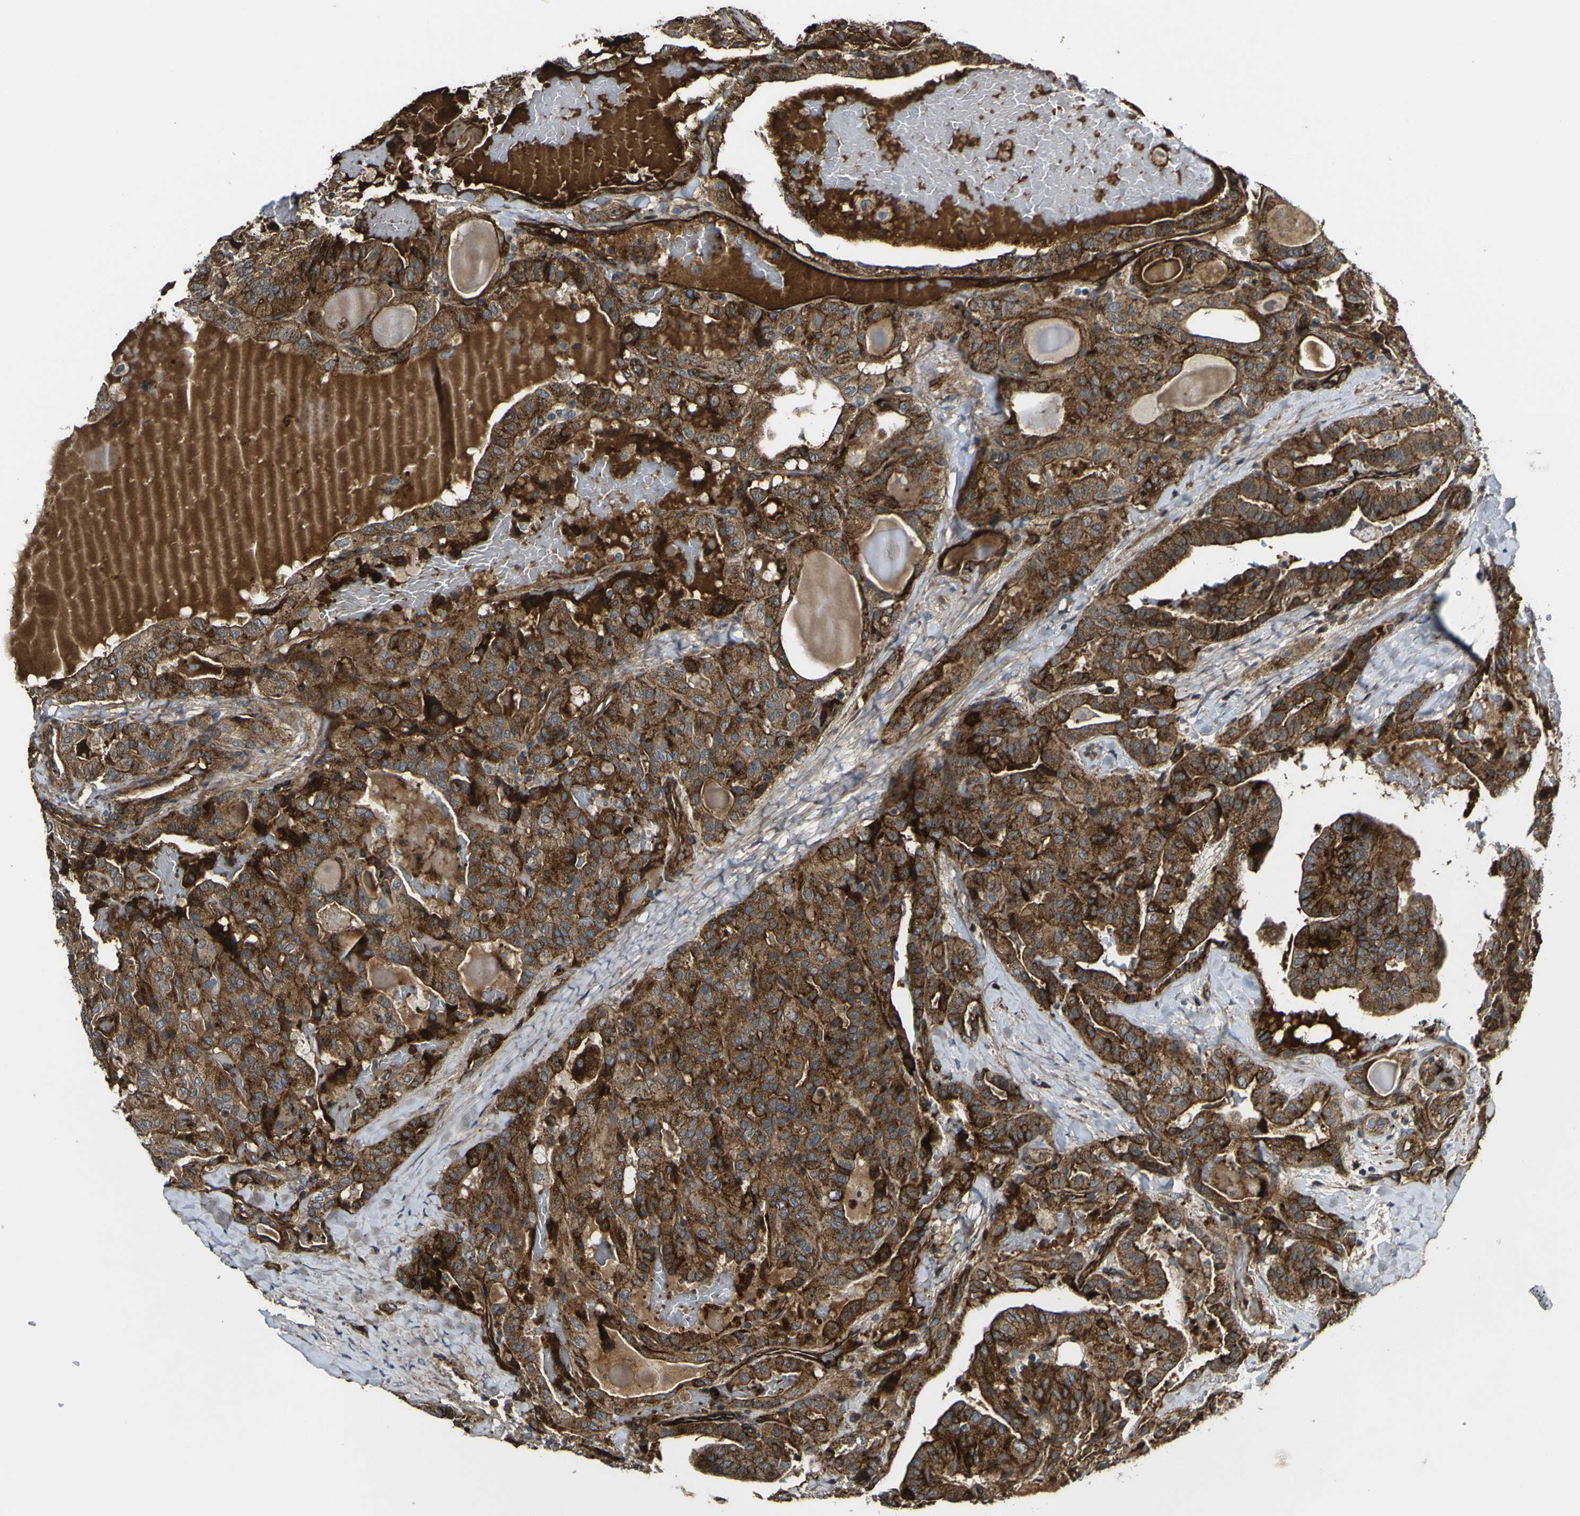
{"staining": {"intensity": "strong", "quantity": ">75%", "location": "cytoplasmic/membranous"}, "tissue": "thyroid cancer", "cell_type": "Tumor cells", "image_type": "cancer", "snomed": [{"axis": "morphology", "description": "Papillary adenocarcinoma, NOS"}, {"axis": "topography", "description": "Thyroid gland"}], "caption": "Thyroid cancer stained for a protein (brown) demonstrates strong cytoplasmic/membranous positive staining in about >75% of tumor cells.", "gene": "ECE1", "patient": {"sex": "male", "age": 77}}